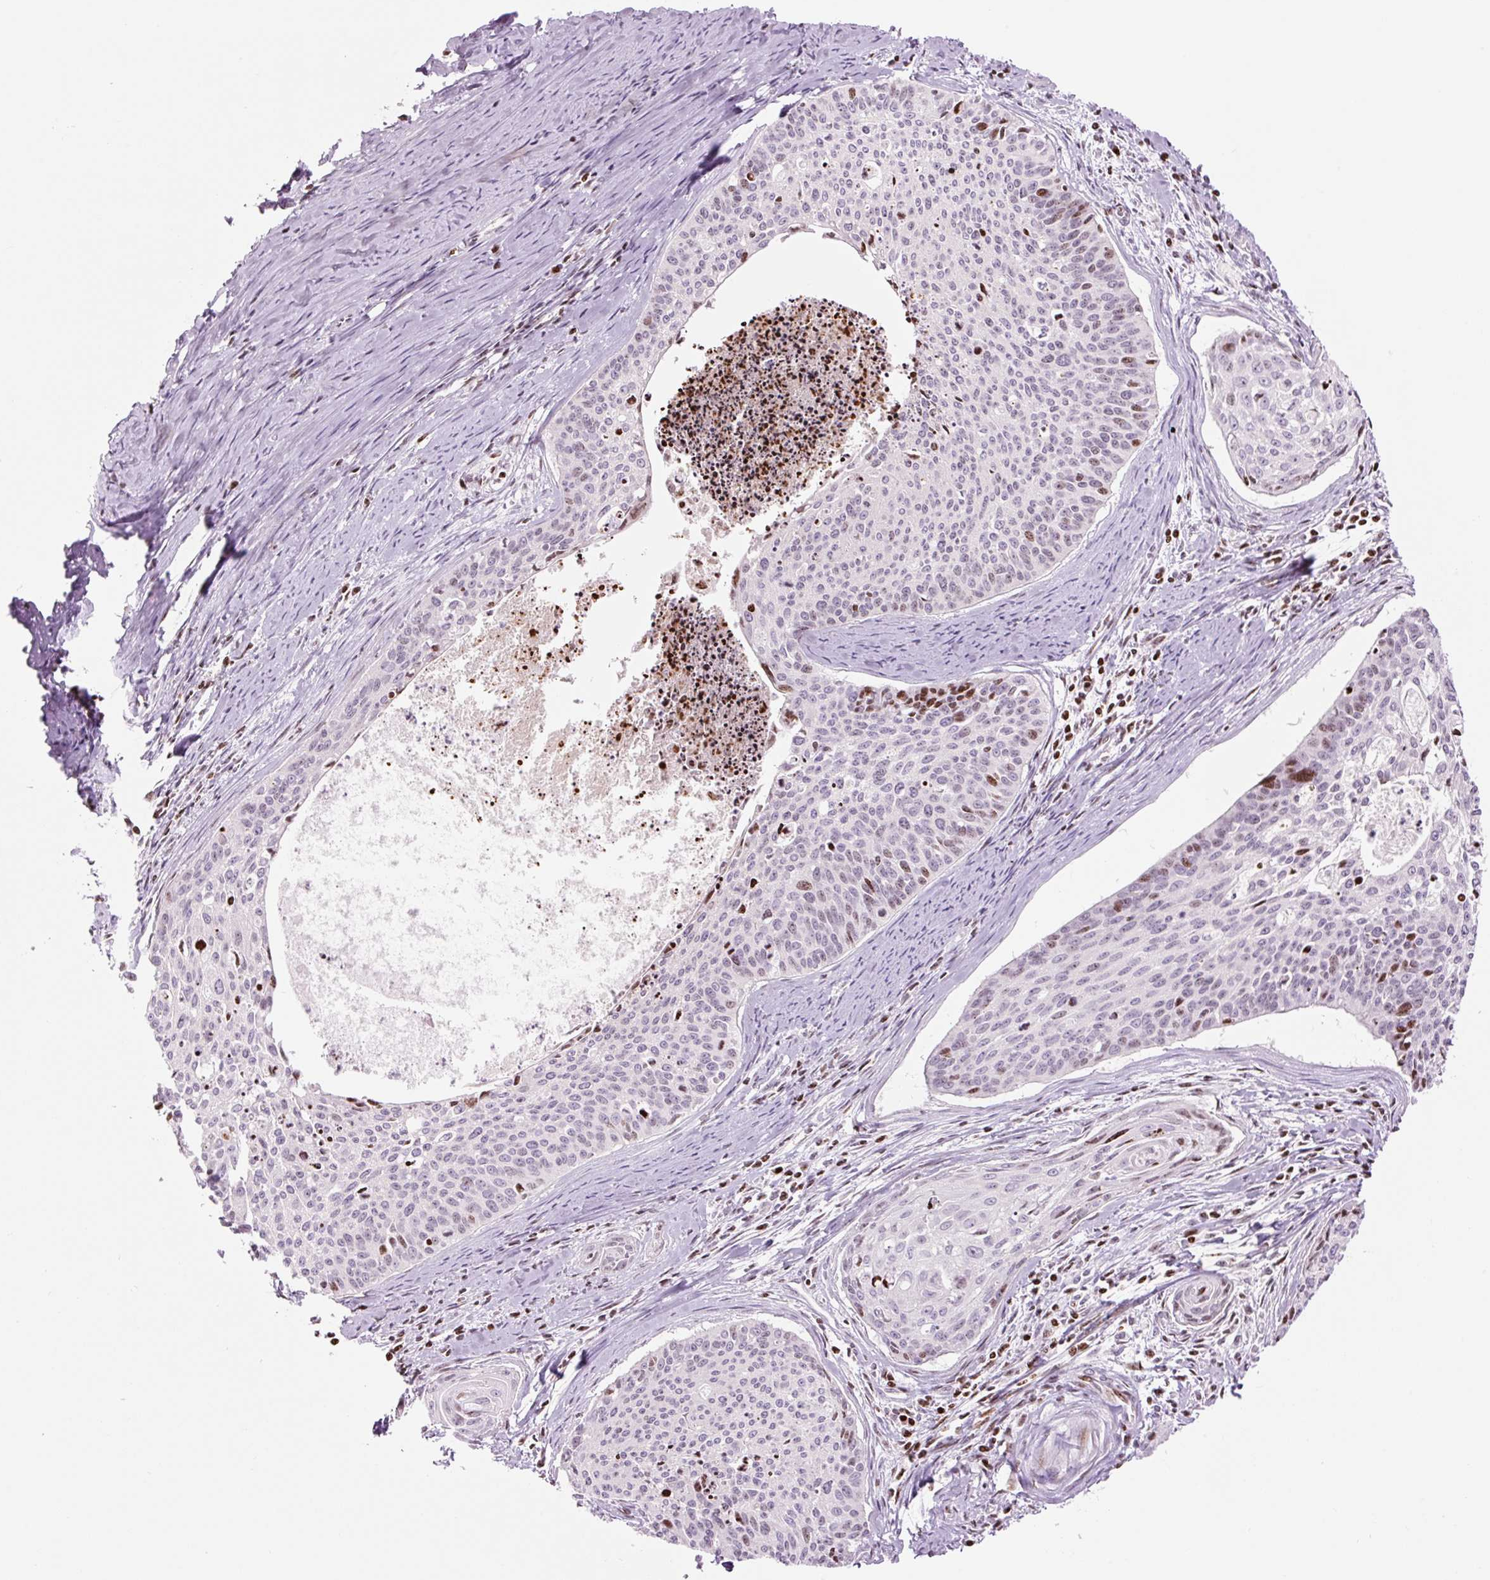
{"staining": {"intensity": "moderate", "quantity": "25%-75%", "location": "nuclear"}, "tissue": "cervical cancer", "cell_type": "Tumor cells", "image_type": "cancer", "snomed": [{"axis": "morphology", "description": "Squamous cell carcinoma, NOS"}, {"axis": "topography", "description": "Cervix"}], "caption": "High-power microscopy captured an immunohistochemistry (IHC) image of cervical cancer, revealing moderate nuclear positivity in about 25%-75% of tumor cells.", "gene": "TMEM177", "patient": {"sex": "female", "age": 55}}